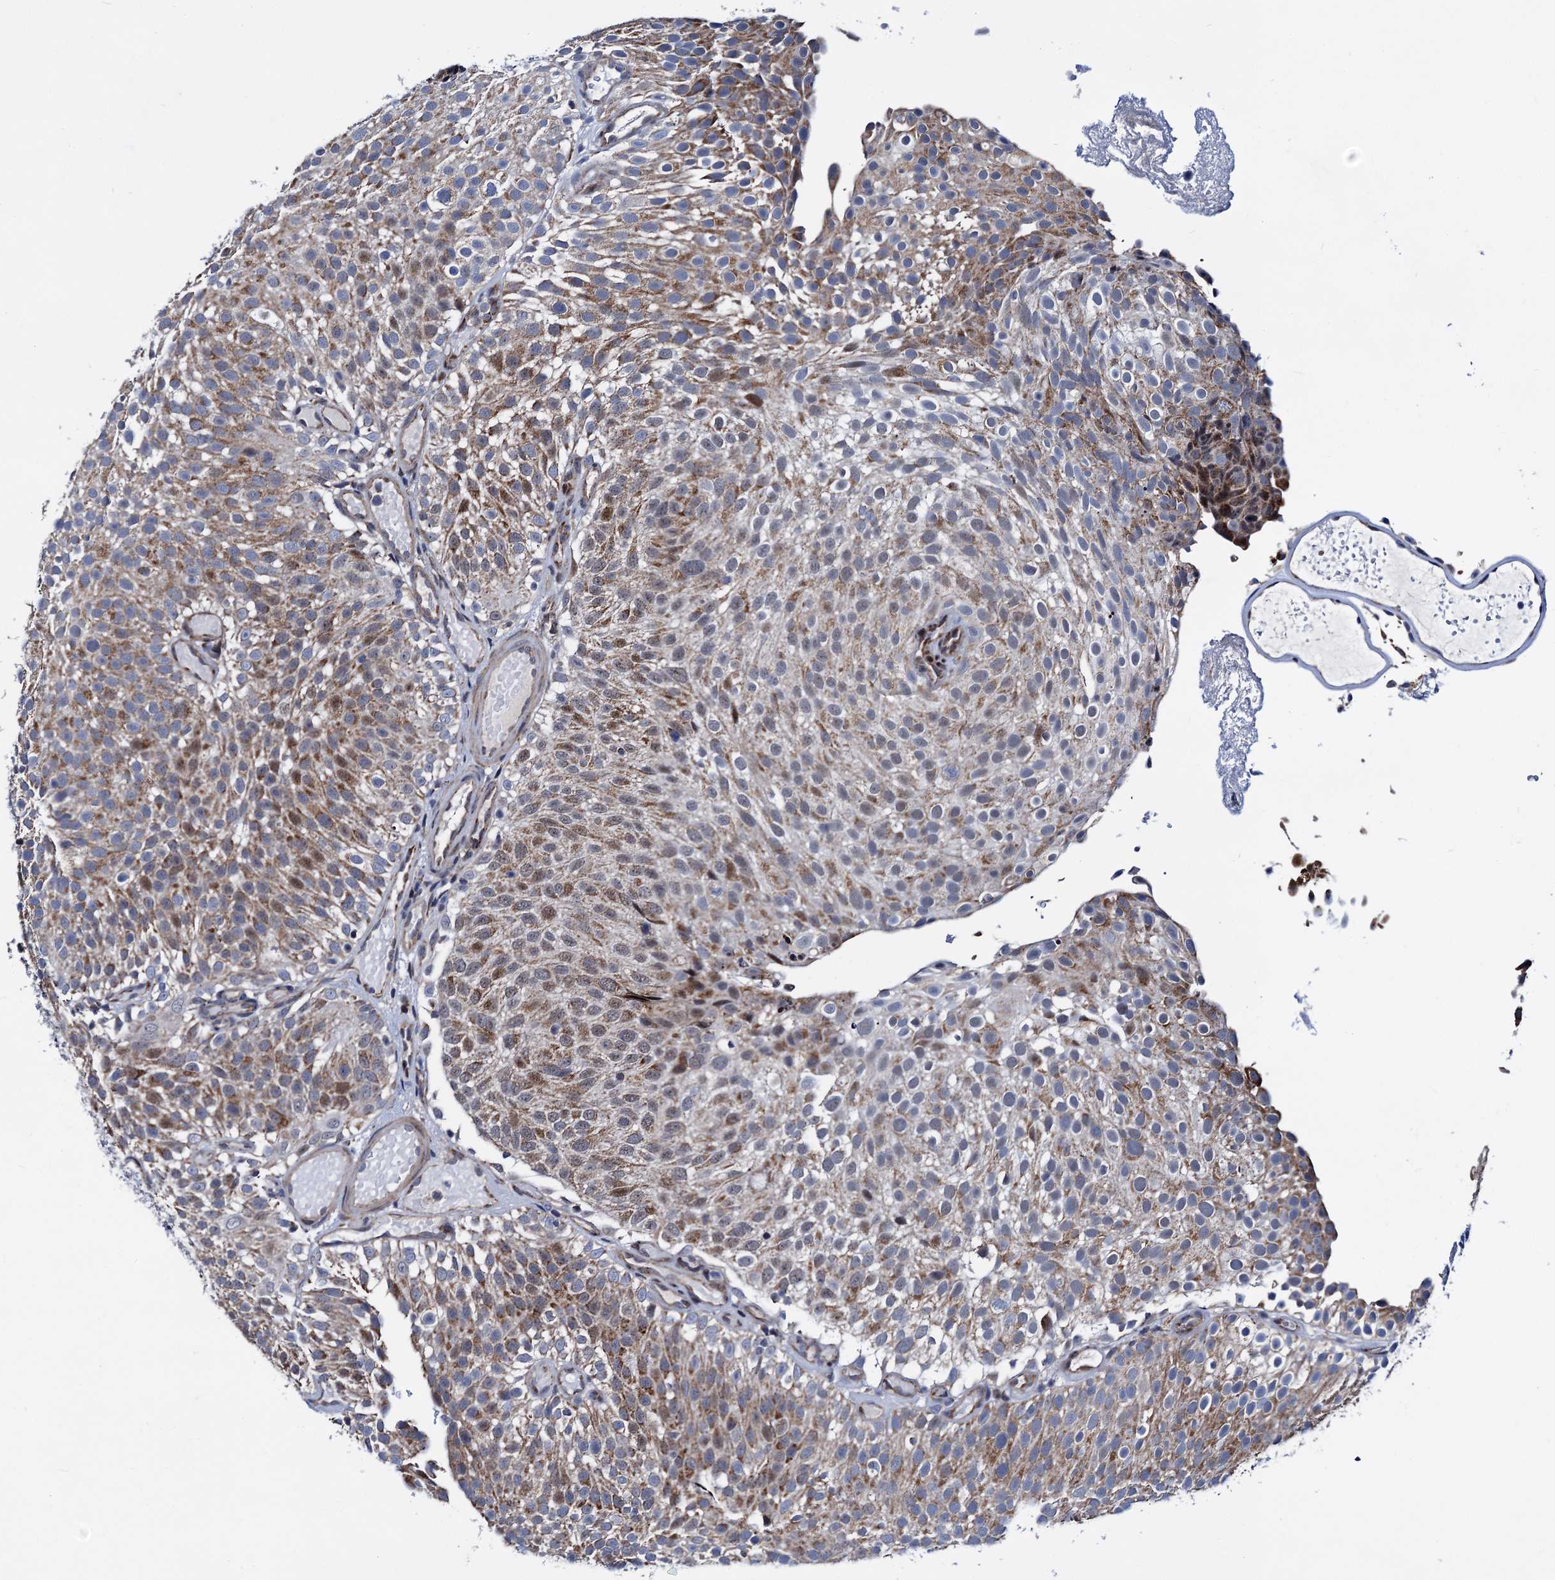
{"staining": {"intensity": "moderate", "quantity": ">75%", "location": "cytoplasmic/membranous,nuclear"}, "tissue": "urothelial cancer", "cell_type": "Tumor cells", "image_type": "cancer", "snomed": [{"axis": "morphology", "description": "Urothelial carcinoma, Low grade"}, {"axis": "topography", "description": "Urinary bladder"}], "caption": "Protein staining reveals moderate cytoplasmic/membranous and nuclear staining in approximately >75% of tumor cells in urothelial cancer.", "gene": "COA4", "patient": {"sex": "male", "age": 78}}